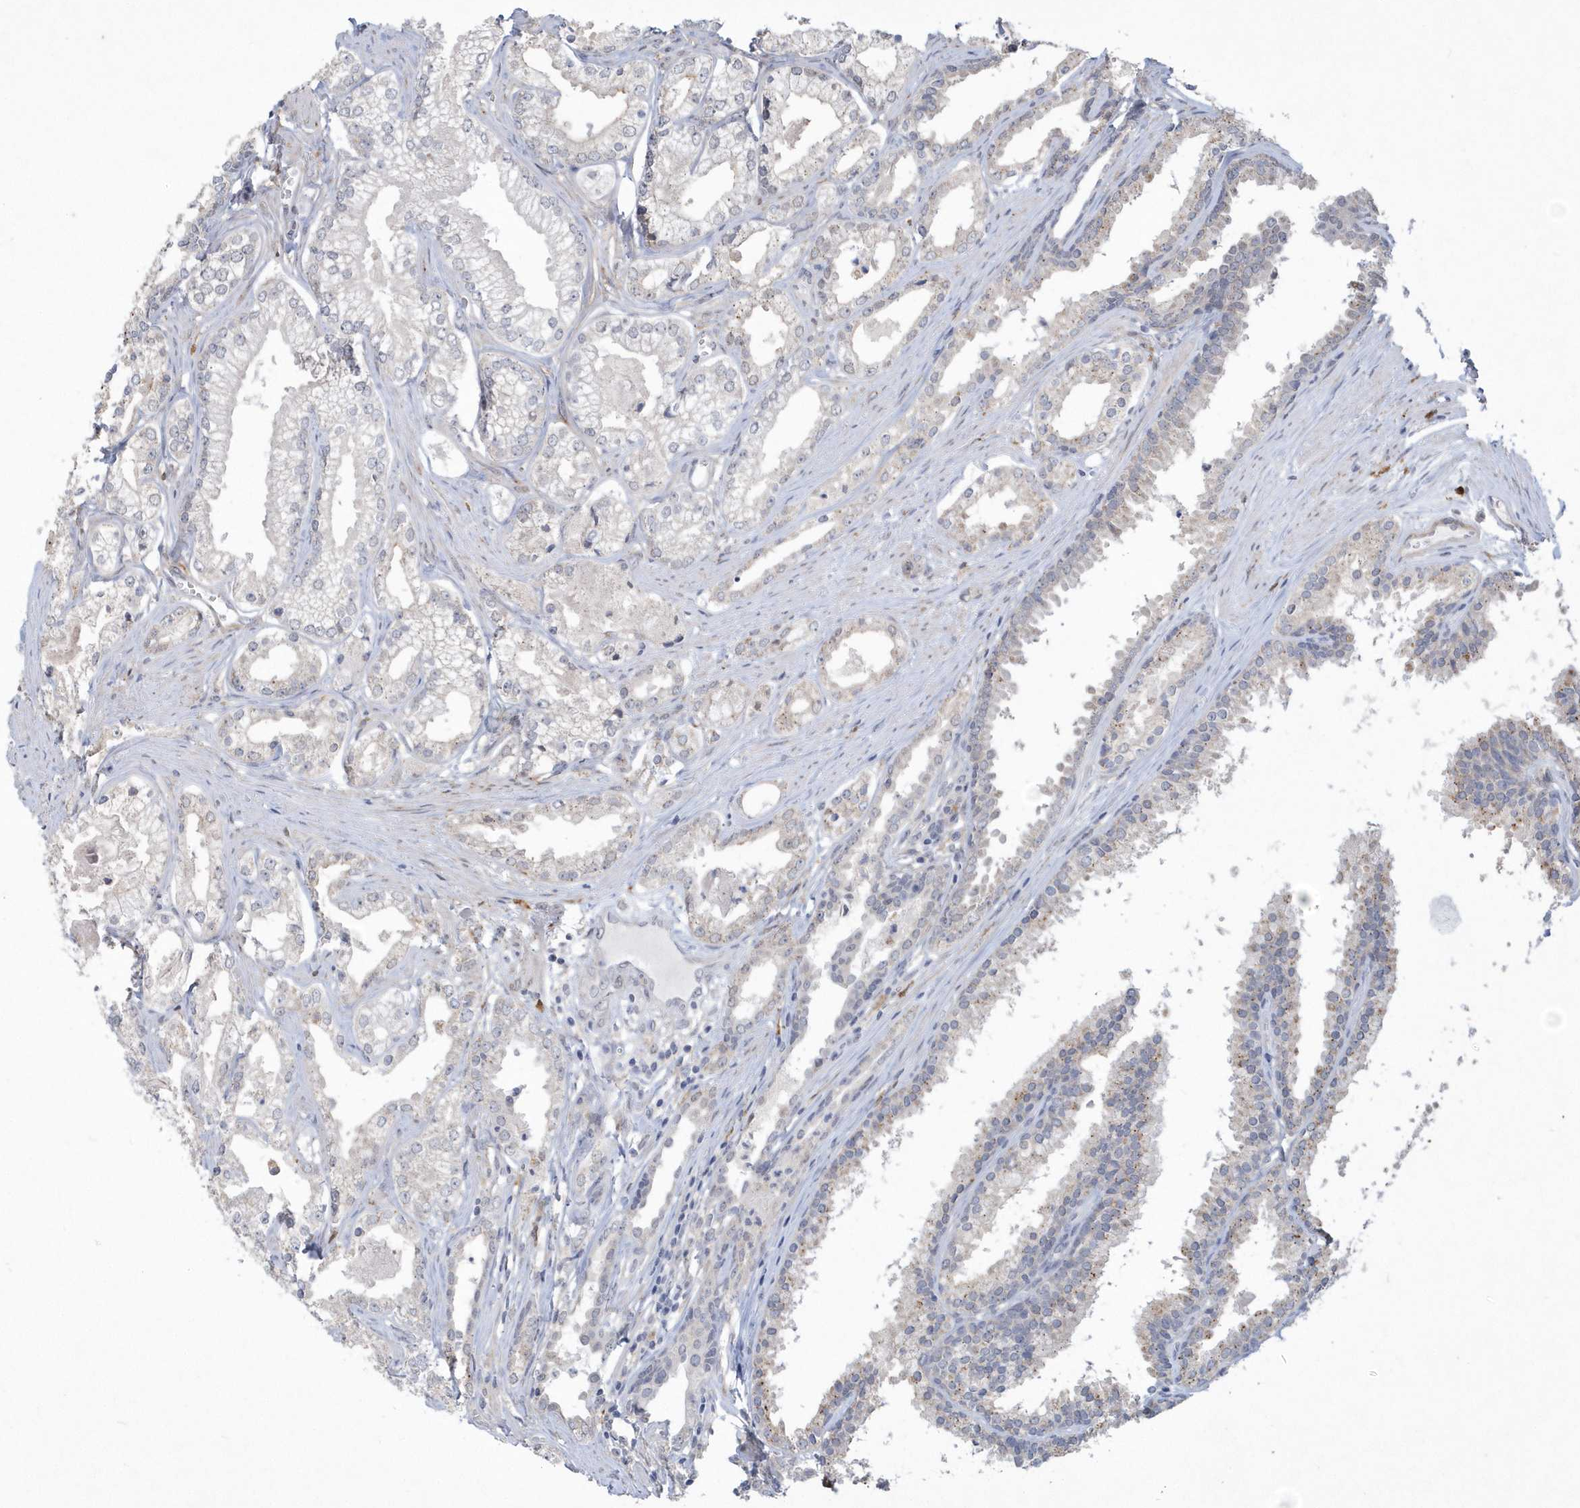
{"staining": {"intensity": "negative", "quantity": "none", "location": "none"}, "tissue": "prostate cancer", "cell_type": "Tumor cells", "image_type": "cancer", "snomed": [{"axis": "morphology", "description": "Adenocarcinoma, High grade"}, {"axis": "topography", "description": "Prostate"}], "caption": "High-grade adenocarcinoma (prostate) was stained to show a protein in brown. There is no significant staining in tumor cells.", "gene": "TSPEAR", "patient": {"sex": "male", "age": 68}}